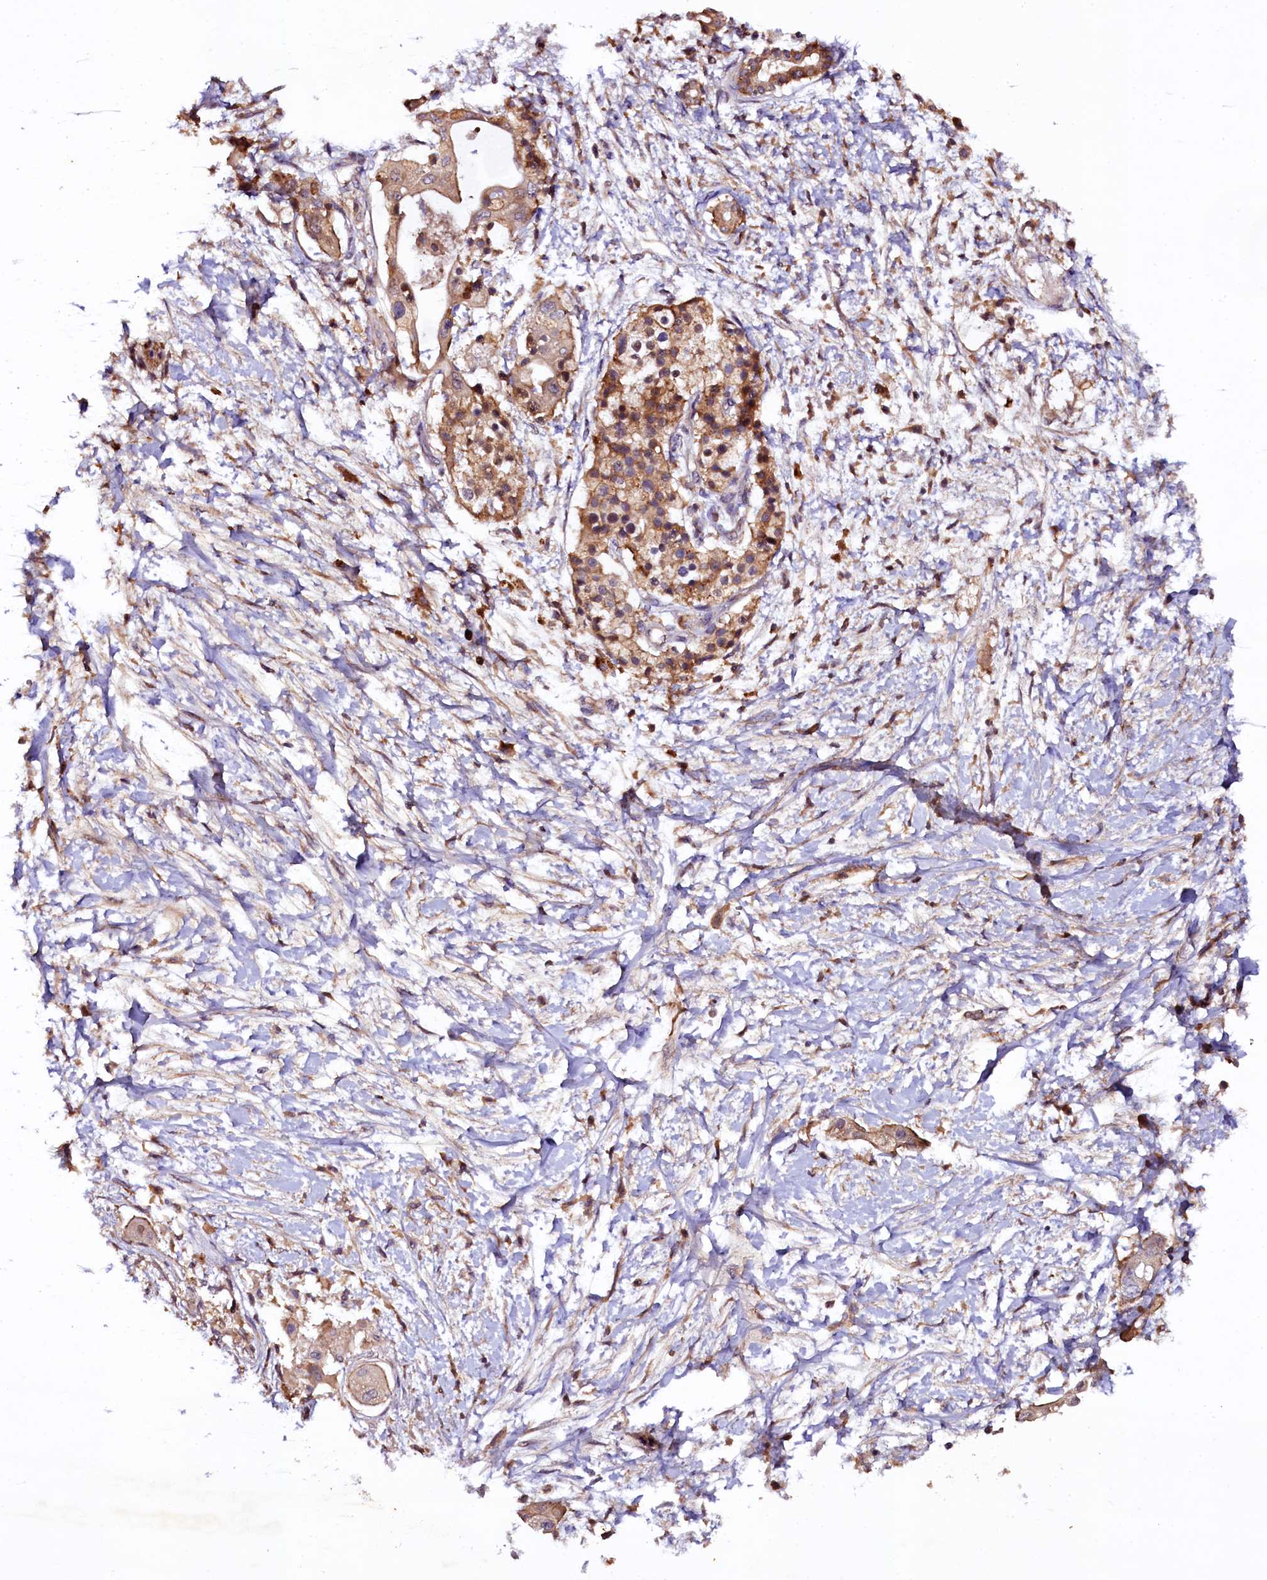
{"staining": {"intensity": "moderate", "quantity": ">75%", "location": "cytoplasmic/membranous"}, "tissue": "pancreatic cancer", "cell_type": "Tumor cells", "image_type": "cancer", "snomed": [{"axis": "morphology", "description": "Adenocarcinoma, NOS"}, {"axis": "topography", "description": "Pancreas"}], "caption": "Moderate cytoplasmic/membranous protein expression is seen in about >75% of tumor cells in adenocarcinoma (pancreatic).", "gene": "PLXNB1", "patient": {"sex": "male", "age": 68}}